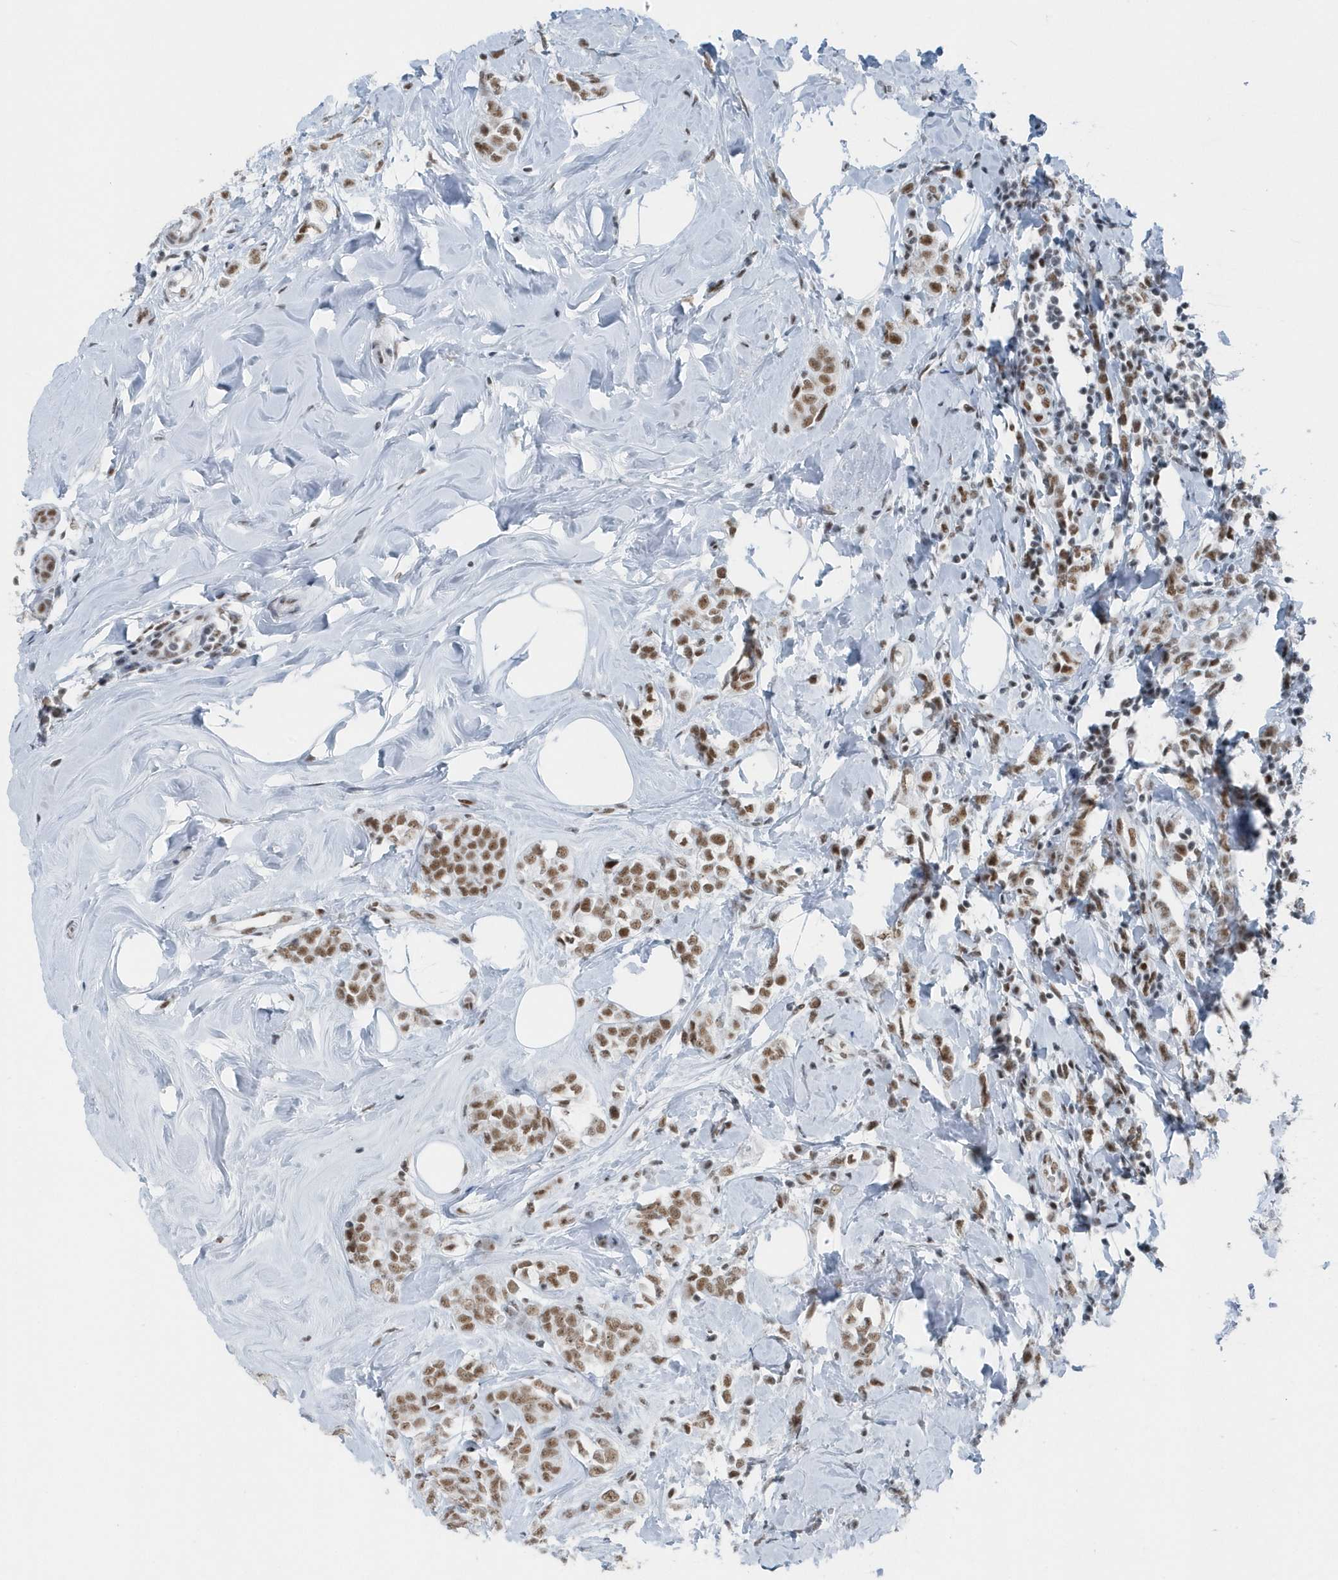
{"staining": {"intensity": "moderate", "quantity": ">75%", "location": "nuclear"}, "tissue": "breast cancer", "cell_type": "Tumor cells", "image_type": "cancer", "snomed": [{"axis": "morphology", "description": "Lobular carcinoma"}, {"axis": "topography", "description": "Breast"}], "caption": "High-power microscopy captured an immunohistochemistry (IHC) photomicrograph of lobular carcinoma (breast), revealing moderate nuclear staining in about >75% of tumor cells.", "gene": "FIP1L1", "patient": {"sex": "female", "age": 47}}